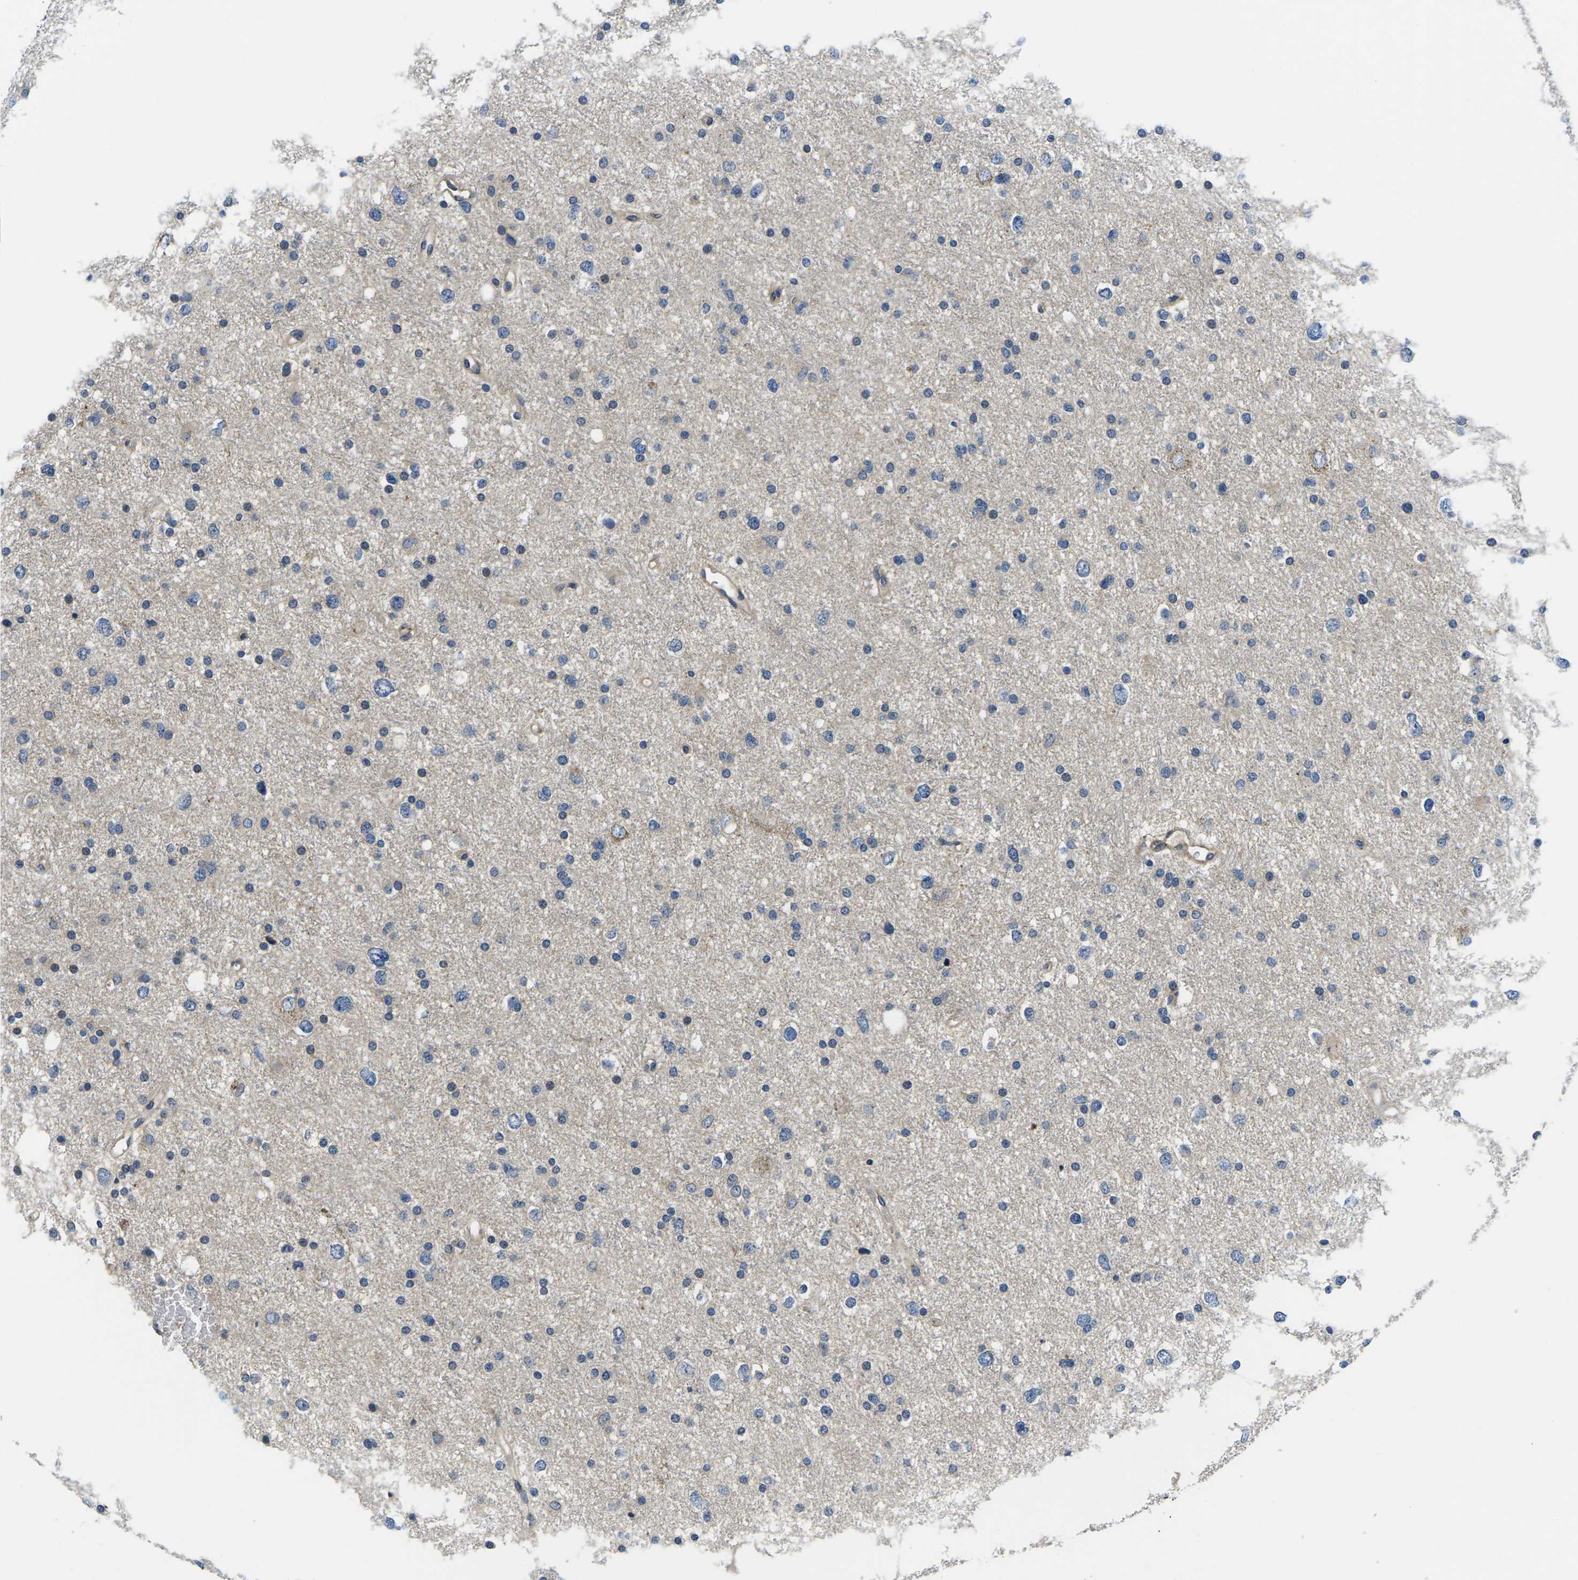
{"staining": {"intensity": "negative", "quantity": "none", "location": "none"}, "tissue": "glioma", "cell_type": "Tumor cells", "image_type": "cancer", "snomed": [{"axis": "morphology", "description": "Glioma, malignant, Low grade"}, {"axis": "topography", "description": "Brain"}], "caption": "High magnification brightfield microscopy of low-grade glioma (malignant) stained with DAB (brown) and counterstained with hematoxylin (blue): tumor cells show no significant expression. Nuclei are stained in blue.", "gene": "PLCE1", "patient": {"sex": "female", "age": 37}}